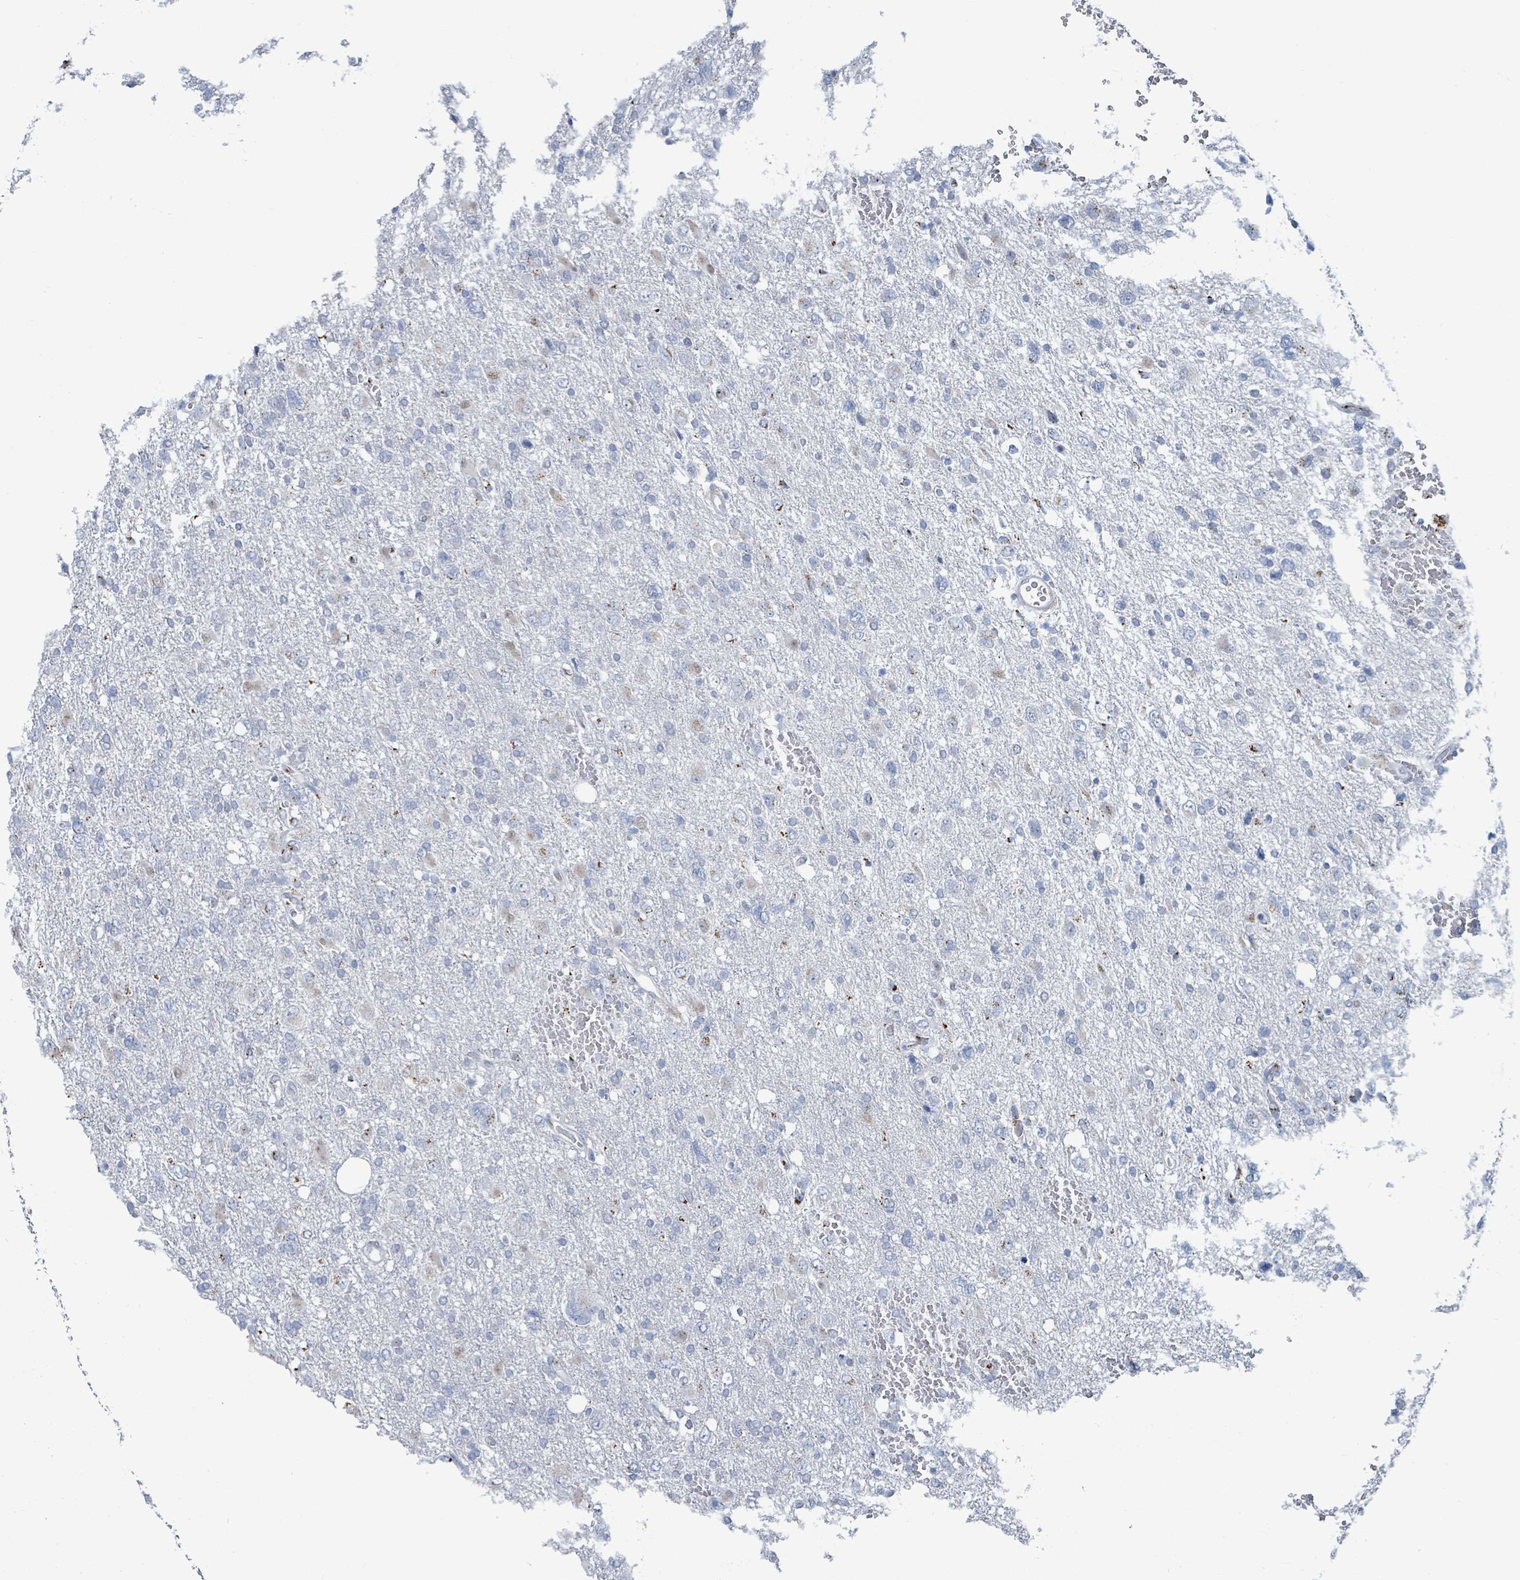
{"staining": {"intensity": "moderate", "quantity": "<25%", "location": "cytoplasmic/membranous"}, "tissue": "glioma", "cell_type": "Tumor cells", "image_type": "cancer", "snomed": [{"axis": "morphology", "description": "Glioma, malignant, High grade"}, {"axis": "topography", "description": "Brain"}], "caption": "Protein staining of high-grade glioma (malignant) tissue displays moderate cytoplasmic/membranous expression in about <25% of tumor cells.", "gene": "DCAF5", "patient": {"sex": "male", "age": 61}}